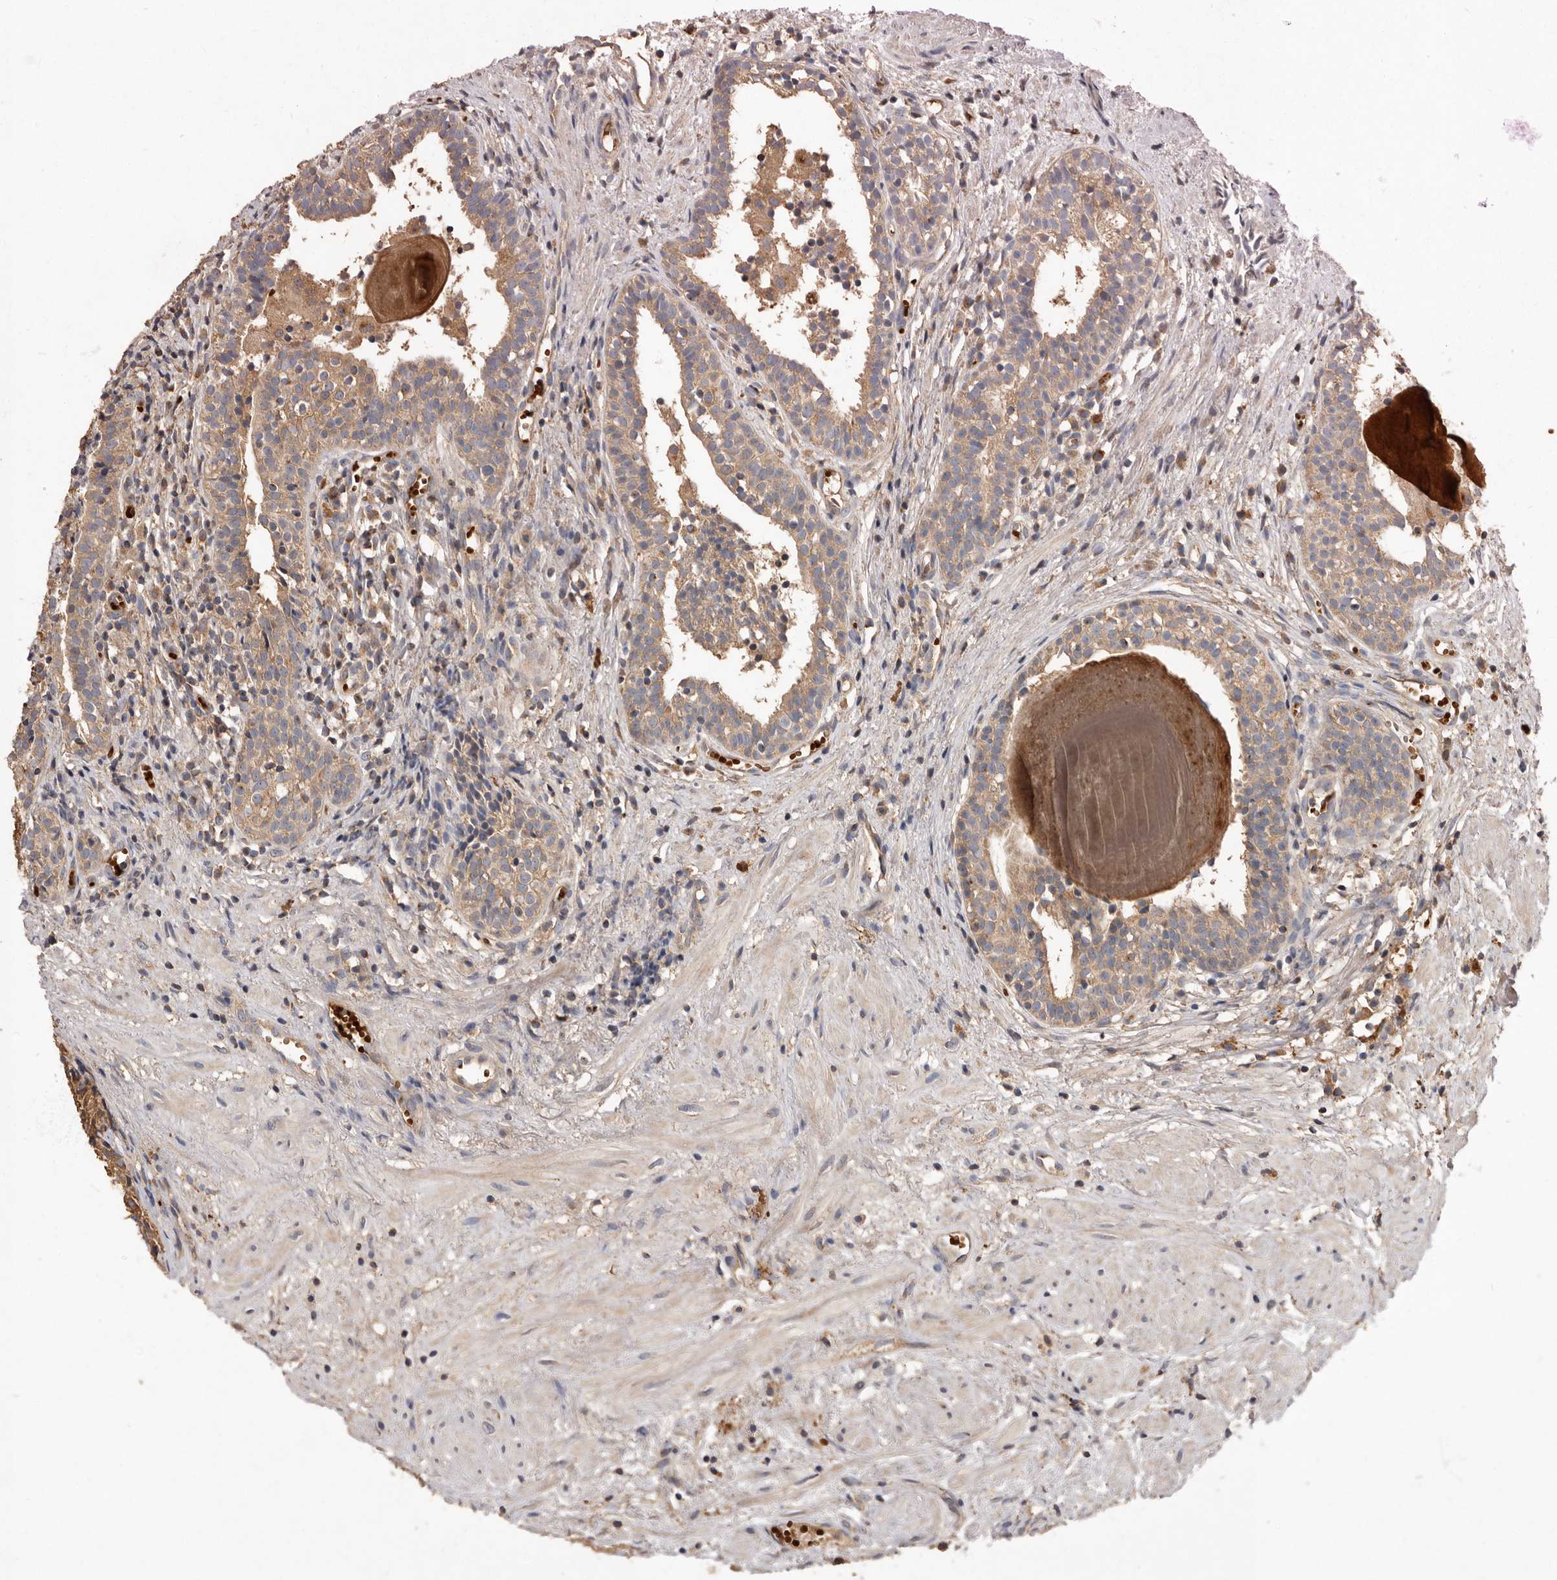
{"staining": {"intensity": "moderate", "quantity": ">75%", "location": "cytoplasmic/membranous"}, "tissue": "prostate cancer", "cell_type": "Tumor cells", "image_type": "cancer", "snomed": [{"axis": "morphology", "description": "Adenocarcinoma, Low grade"}, {"axis": "topography", "description": "Prostate"}], "caption": "Immunohistochemical staining of prostate cancer (low-grade adenocarcinoma) displays medium levels of moderate cytoplasmic/membranous protein positivity in about >75% of tumor cells.", "gene": "KIF26B", "patient": {"sex": "male", "age": 88}}